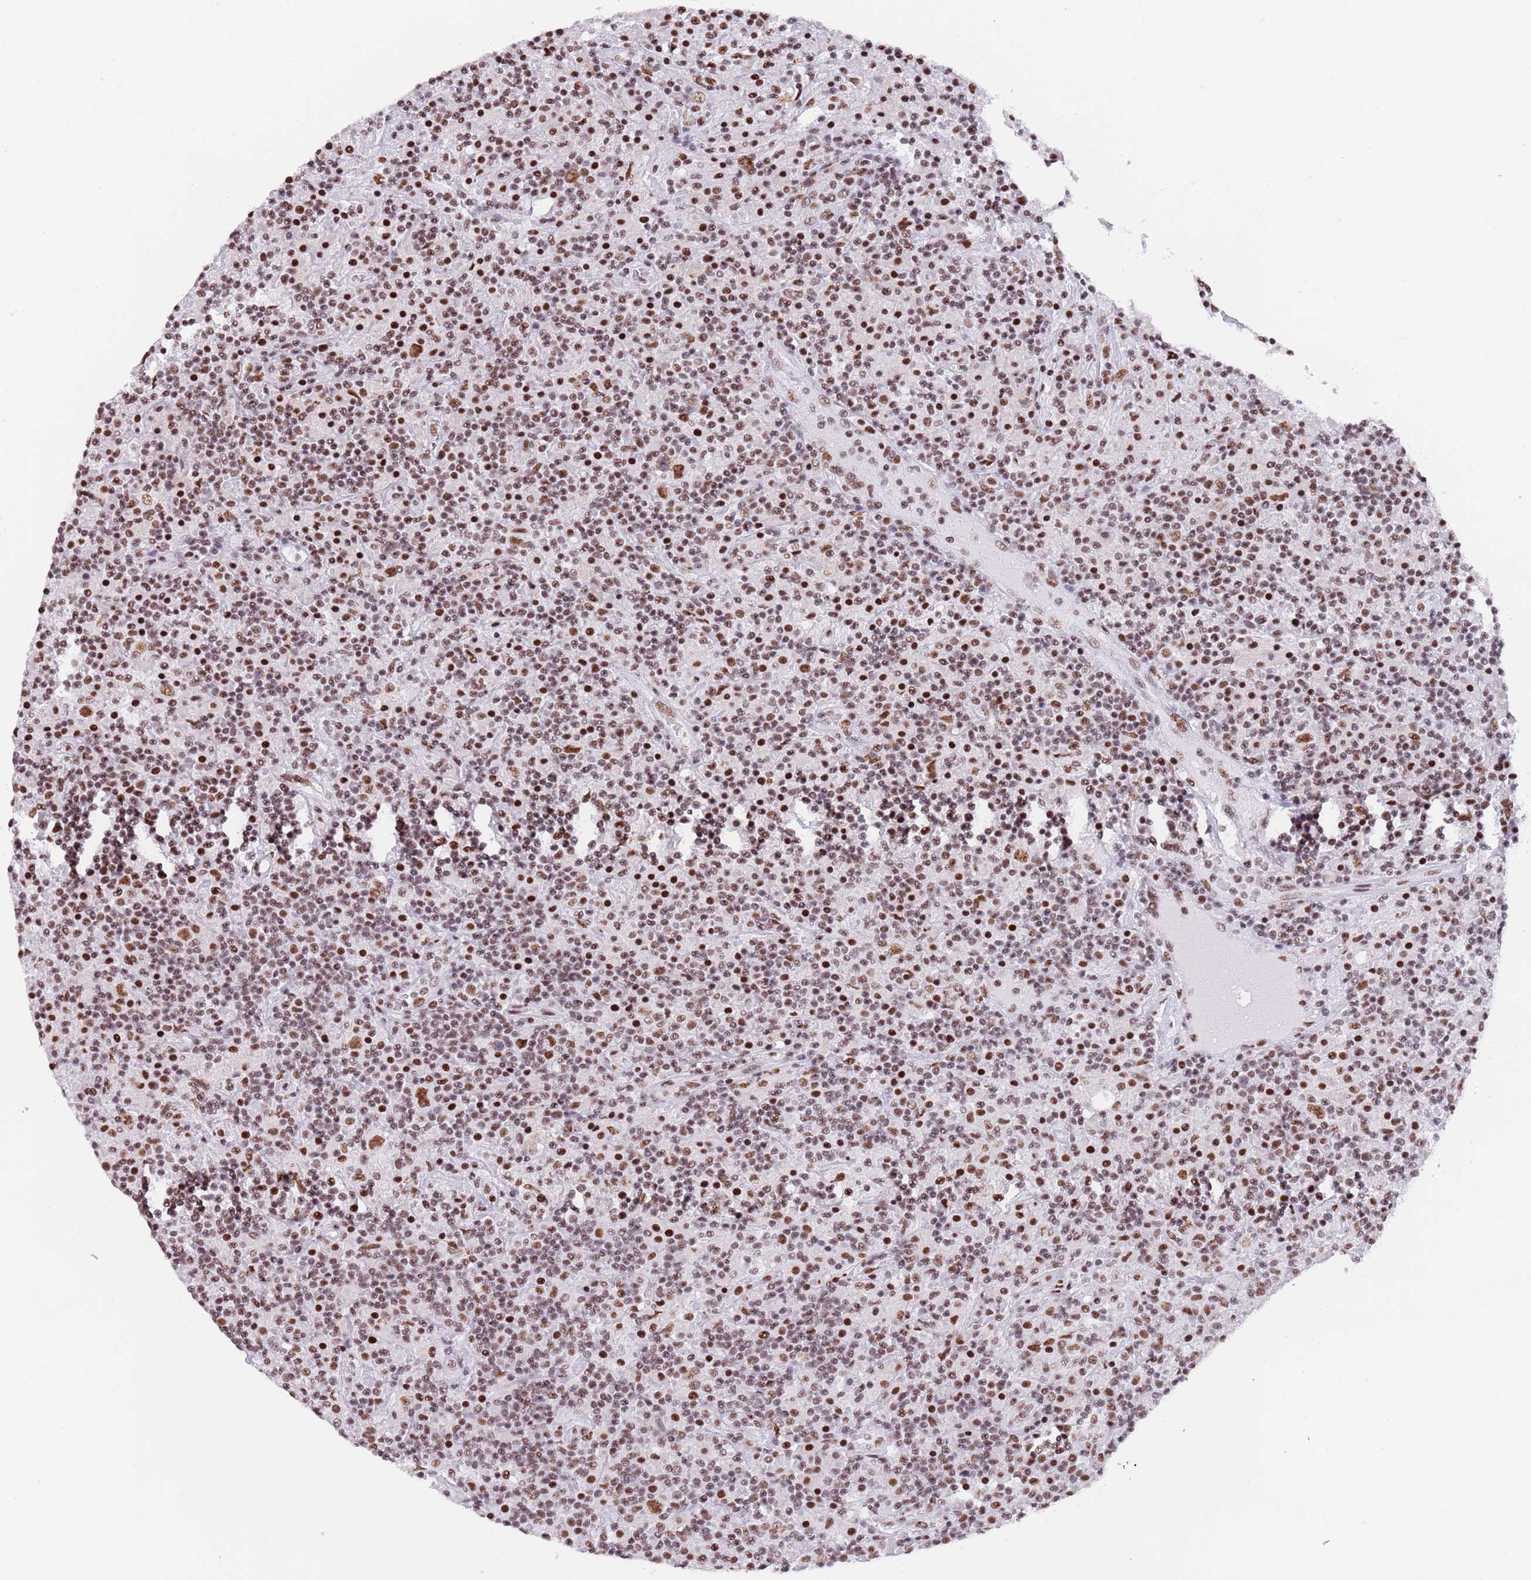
{"staining": {"intensity": "moderate", "quantity": ">75%", "location": "nuclear"}, "tissue": "lymphoma", "cell_type": "Tumor cells", "image_type": "cancer", "snomed": [{"axis": "morphology", "description": "Hodgkin's disease, NOS"}, {"axis": "topography", "description": "Lymph node"}], "caption": "Protein expression analysis of human lymphoma reveals moderate nuclear positivity in about >75% of tumor cells.", "gene": "SF3A2", "patient": {"sex": "male", "age": 70}}